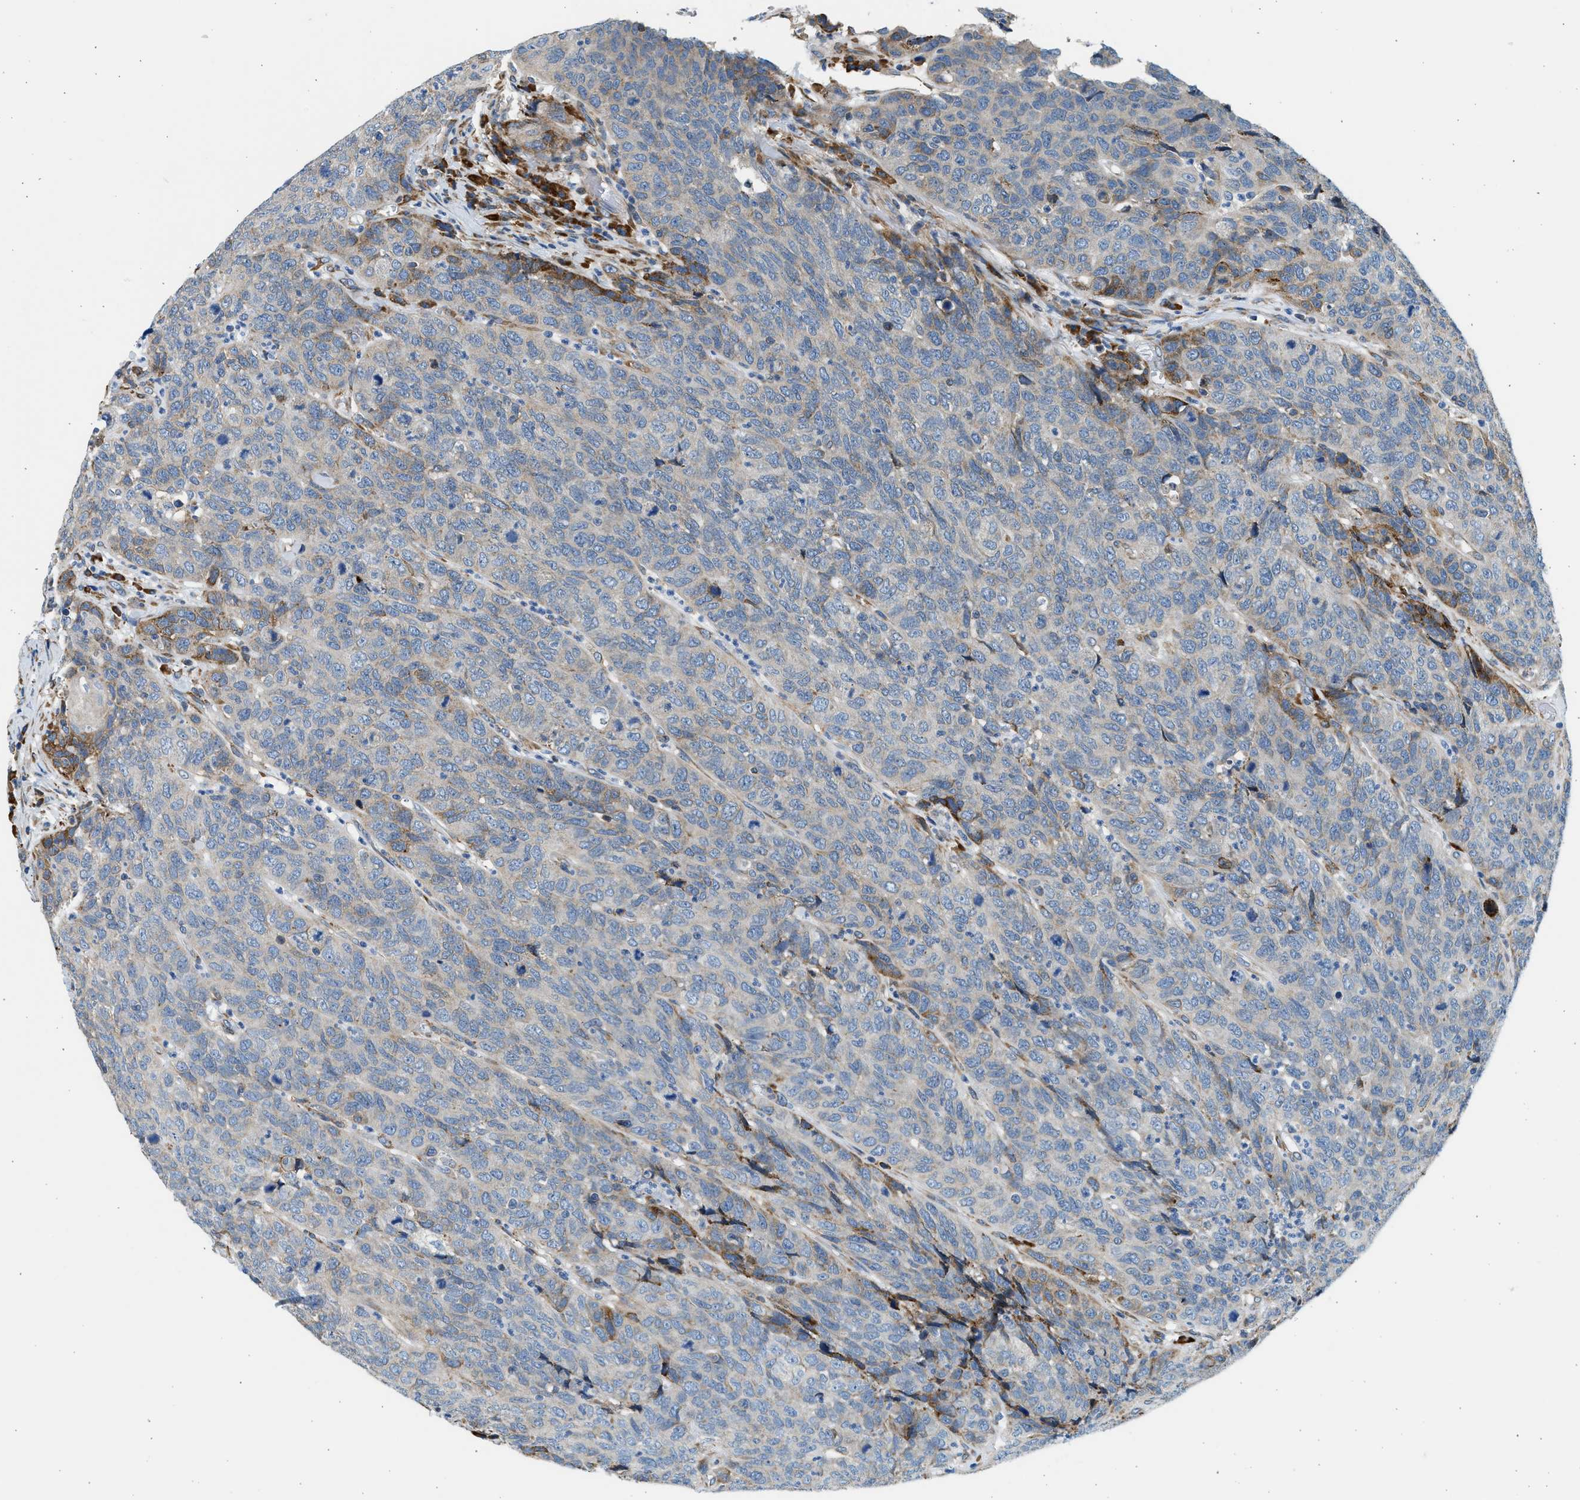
{"staining": {"intensity": "moderate", "quantity": "<25%", "location": "cytoplasmic/membranous"}, "tissue": "head and neck cancer", "cell_type": "Tumor cells", "image_type": "cancer", "snomed": [{"axis": "morphology", "description": "Squamous cell carcinoma, NOS"}, {"axis": "topography", "description": "Head-Neck"}], "caption": "A histopathology image of human squamous cell carcinoma (head and neck) stained for a protein shows moderate cytoplasmic/membranous brown staining in tumor cells. (IHC, brightfield microscopy, high magnification).", "gene": "CNTN6", "patient": {"sex": "male", "age": 66}}